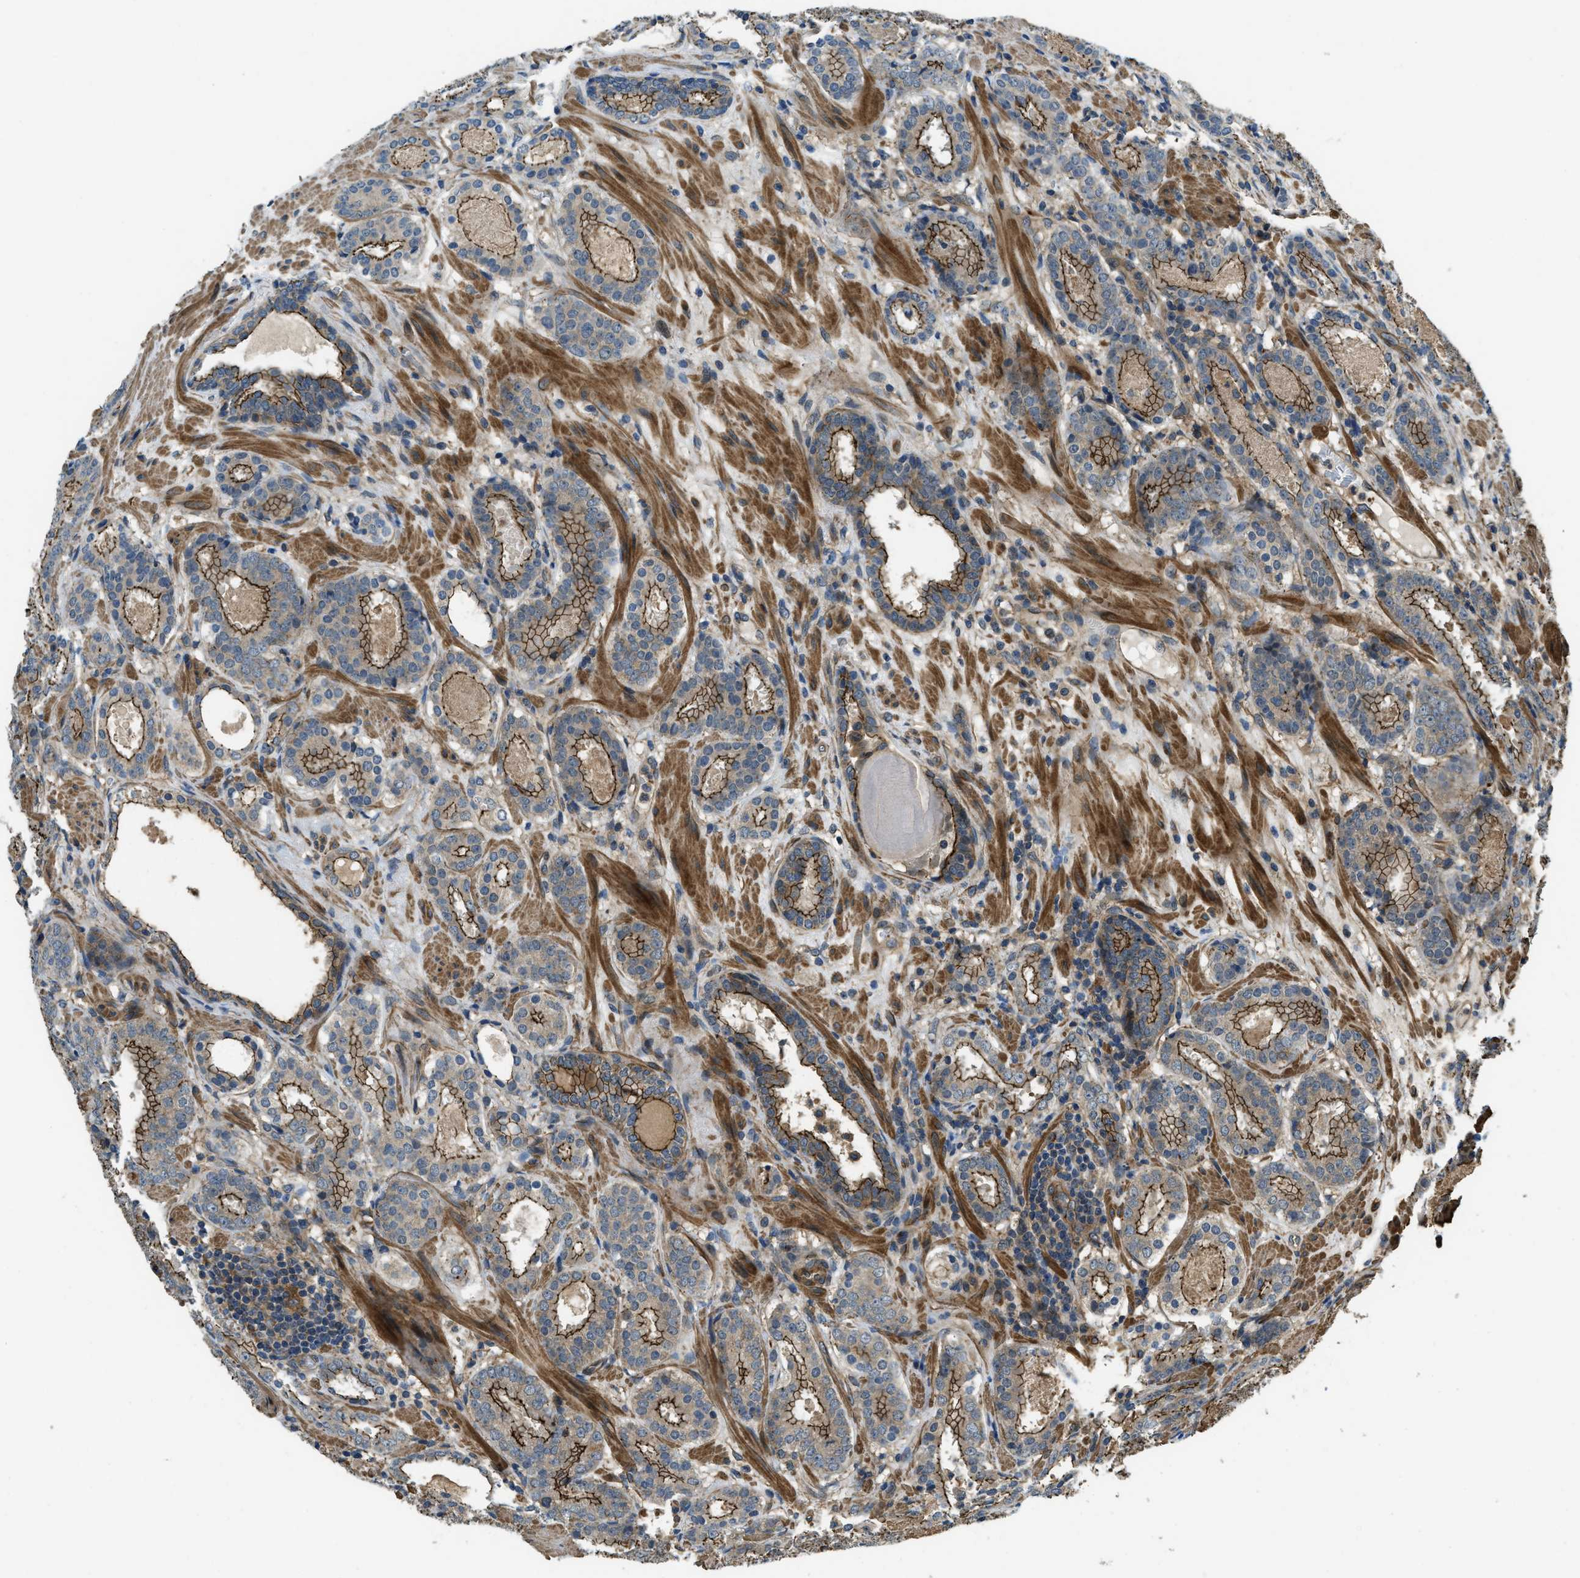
{"staining": {"intensity": "moderate", "quantity": ">75%", "location": "cytoplasmic/membranous"}, "tissue": "prostate cancer", "cell_type": "Tumor cells", "image_type": "cancer", "snomed": [{"axis": "morphology", "description": "Adenocarcinoma, Low grade"}, {"axis": "topography", "description": "Prostate"}], "caption": "Prostate cancer stained with immunohistochemistry shows moderate cytoplasmic/membranous expression in about >75% of tumor cells.", "gene": "CGN", "patient": {"sex": "male", "age": 69}}